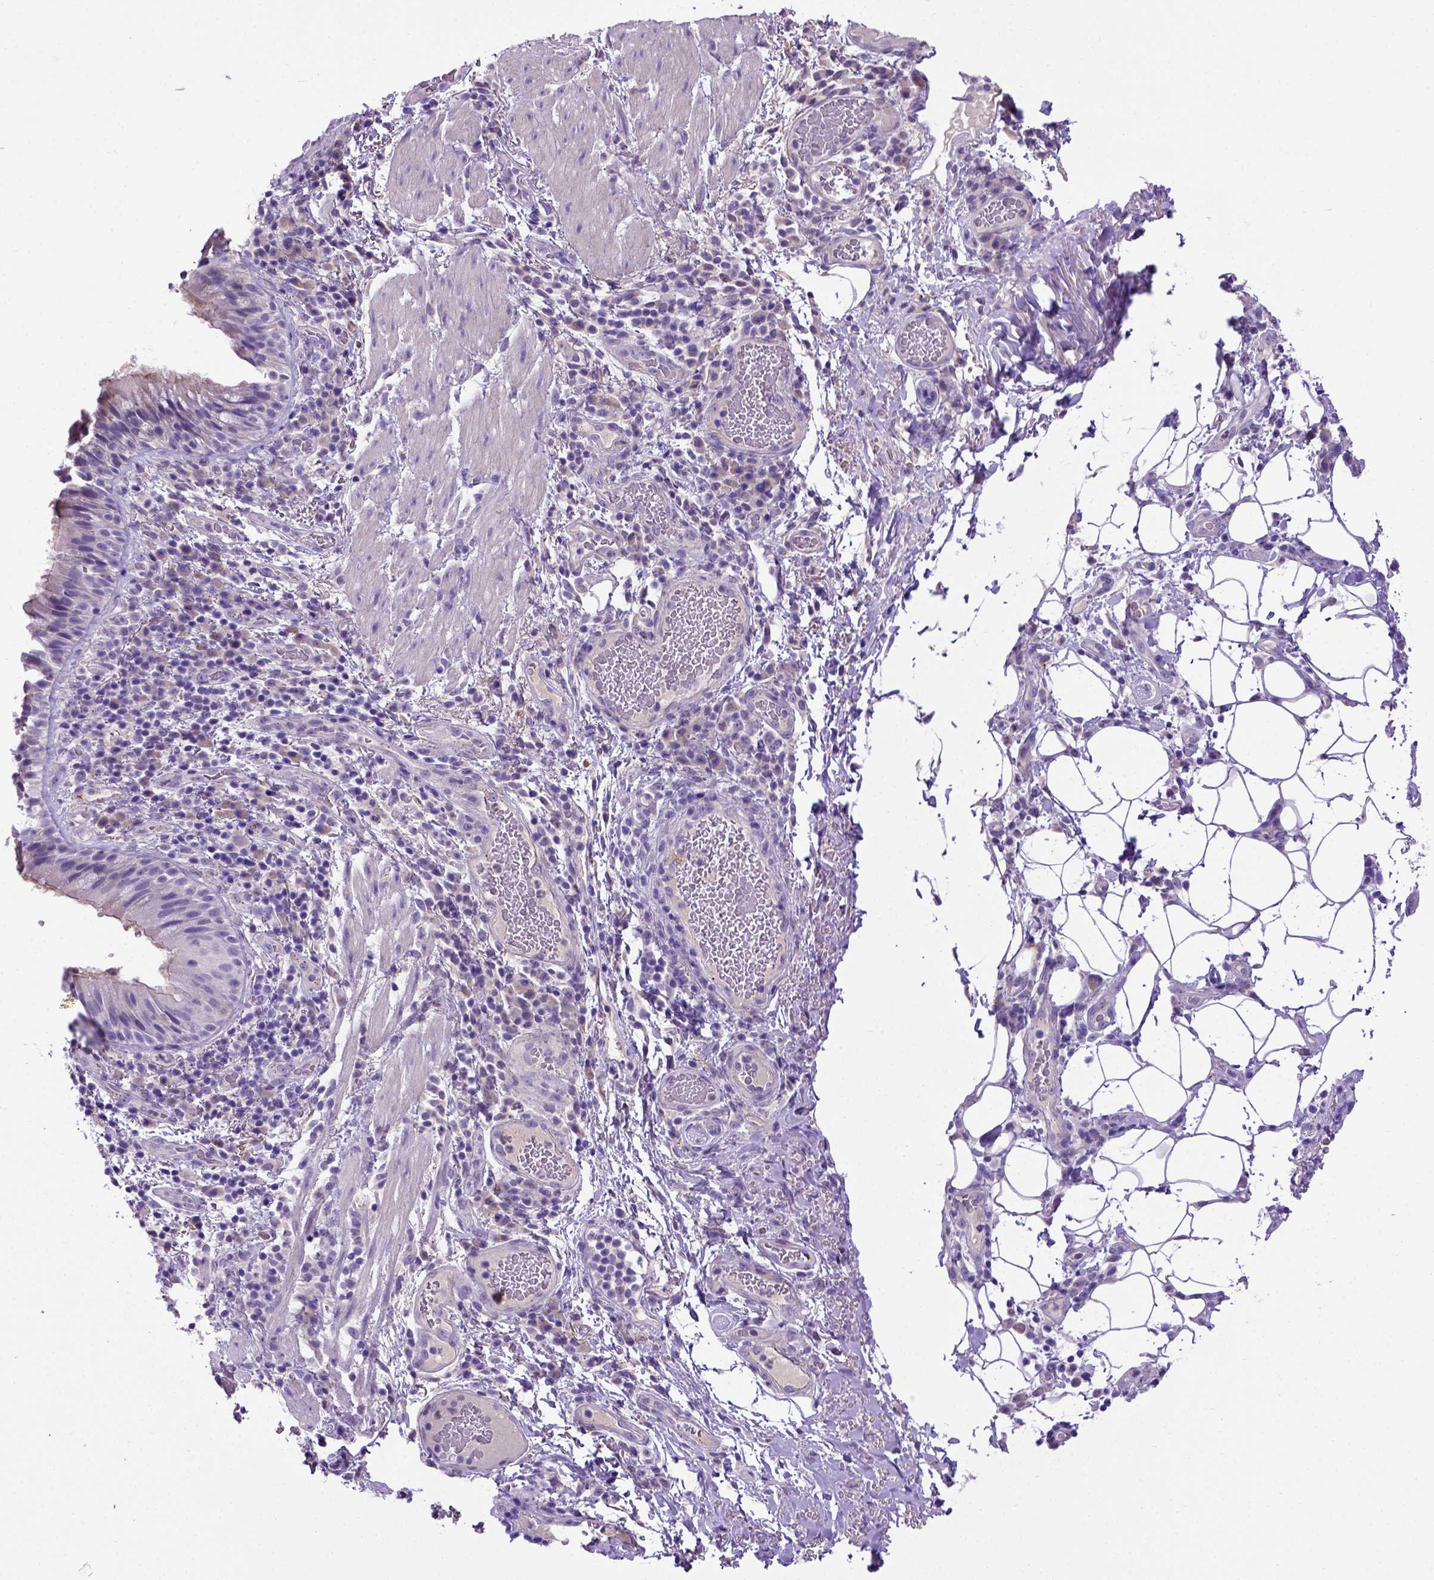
{"staining": {"intensity": "moderate", "quantity": "<25%", "location": "cytoplasmic/membranous"}, "tissue": "bronchus", "cell_type": "Respiratory epithelial cells", "image_type": "normal", "snomed": [{"axis": "morphology", "description": "Normal tissue, NOS"}, {"axis": "topography", "description": "Lymph node"}, {"axis": "topography", "description": "Bronchus"}], "caption": "A high-resolution micrograph shows immunohistochemistry (IHC) staining of benign bronchus, which displays moderate cytoplasmic/membranous expression in approximately <25% of respiratory epithelial cells. (Stains: DAB in brown, nuclei in blue, Microscopy: brightfield microscopy at high magnification).", "gene": "ADAM12", "patient": {"sex": "male", "age": 56}}